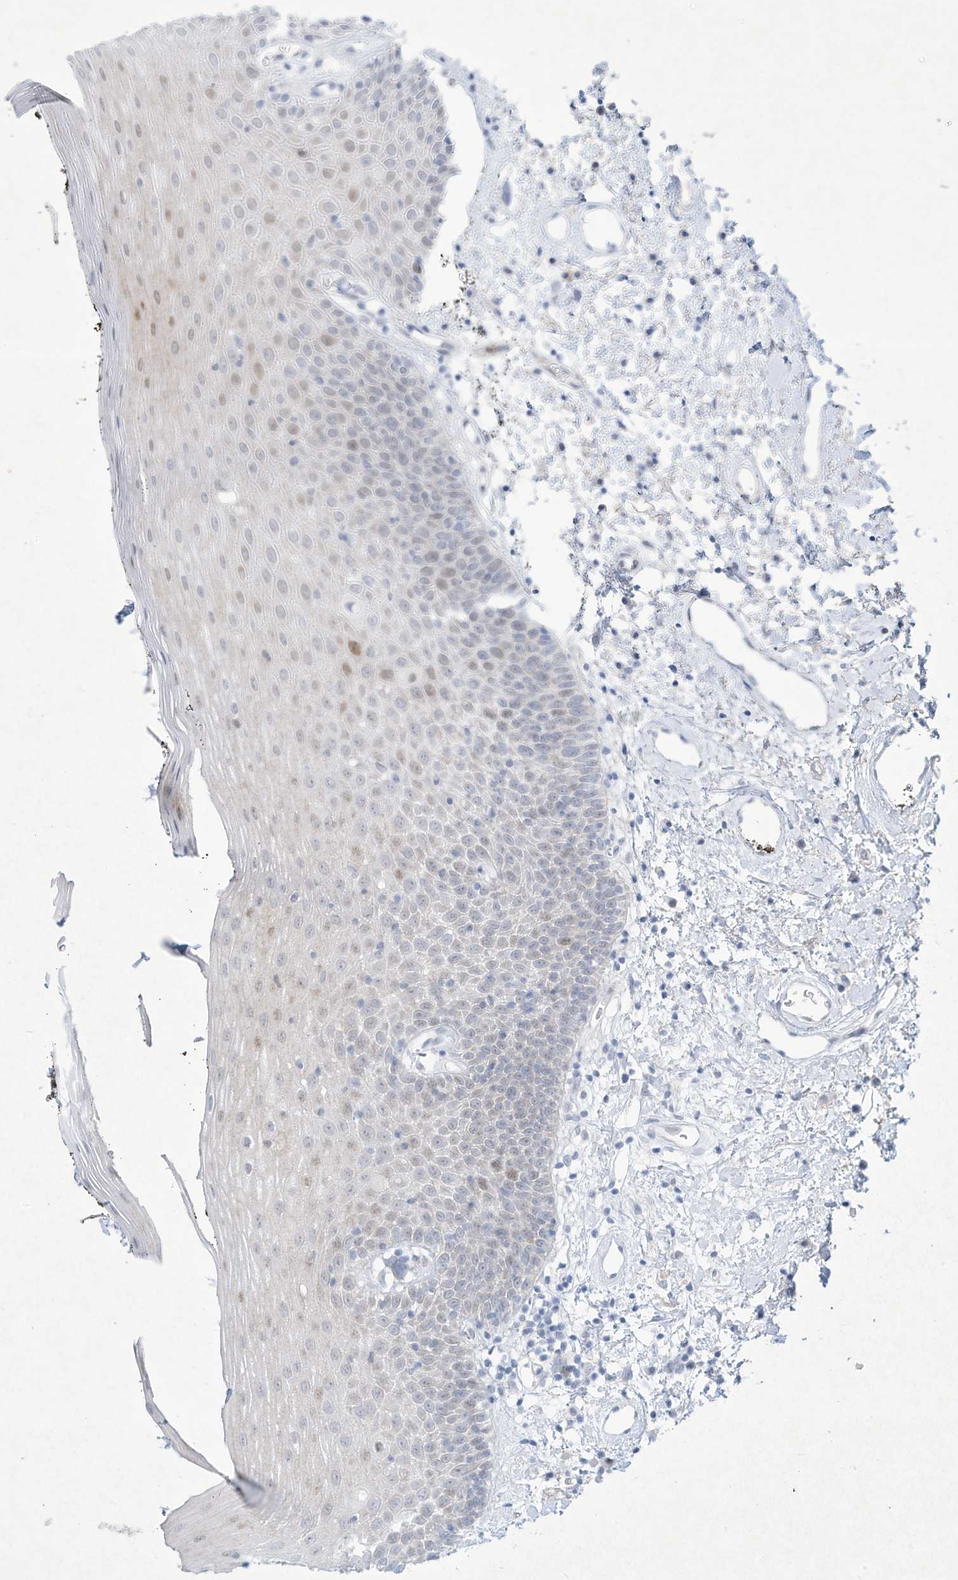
{"staining": {"intensity": "moderate", "quantity": "<25%", "location": "cytoplasmic/membranous,nuclear"}, "tissue": "oral mucosa", "cell_type": "Squamous epithelial cells", "image_type": "normal", "snomed": [{"axis": "morphology", "description": "Normal tissue, NOS"}, {"axis": "topography", "description": "Oral tissue"}], "caption": "This is an image of immunohistochemistry staining of unremarkable oral mucosa, which shows moderate staining in the cytoplasmic/membranous,nuclear of squamous epithelial cells.", "gene": "PAX6", "patient": {"sex": "male", "age": 74}}